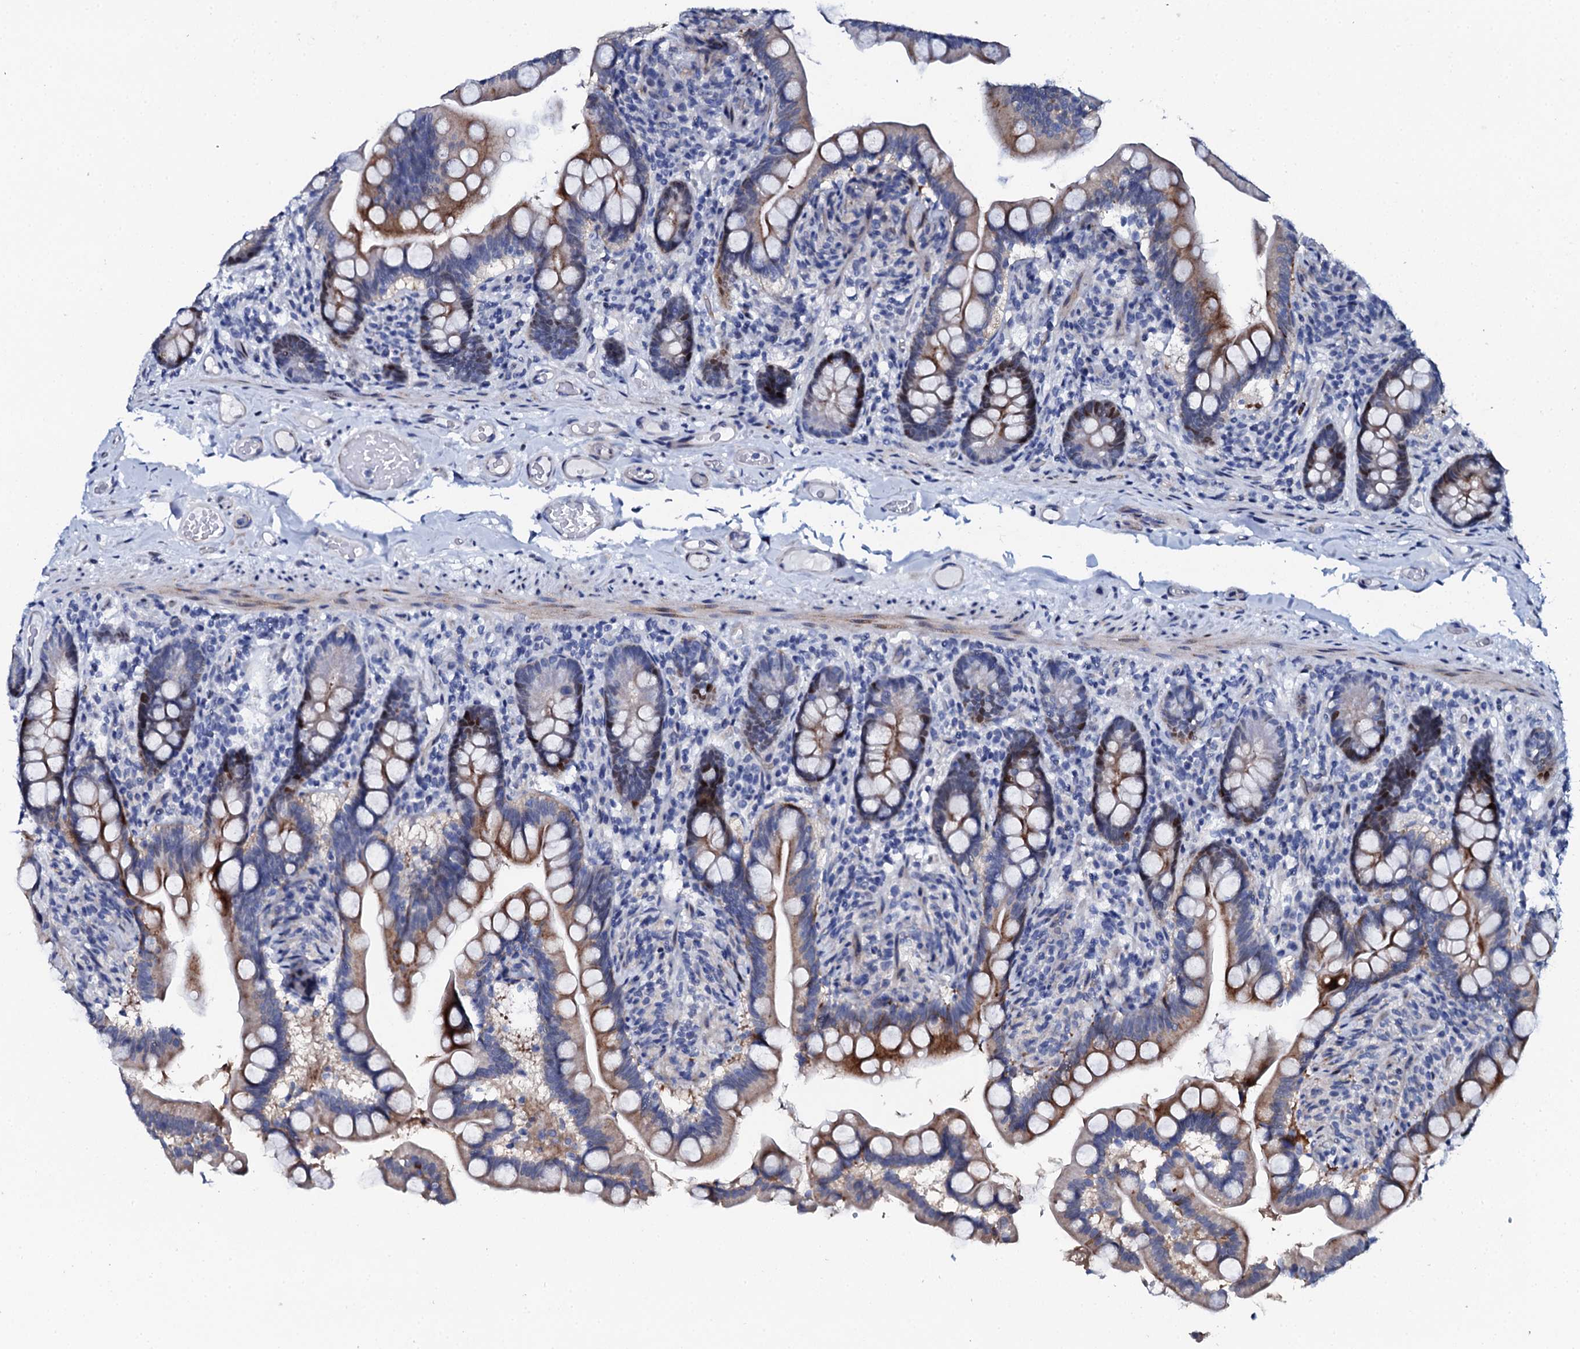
{"staining": {"intensity": "moderate", "quantity": "25%-75%", "location": "cytoplasmic/membranous,nuclear"}, "tissue": "small intestine", "cell_type": "Glandular cells", "image_type": "normal", "snomed": [{"axis": "morphology", "description": "Normal tissue, NOS"}, {"axis": "topography", "description": "Small intestine"}], "caption": "Immunohistochemical staining of unremarkable small intestine demonstrates moderate cytoplasmic/membranous,nuclear protein positivity in approximately 25%-75% of glandular cells.", "gene": "NUDT13", "patient": {"sex": "female", "age": 64}}